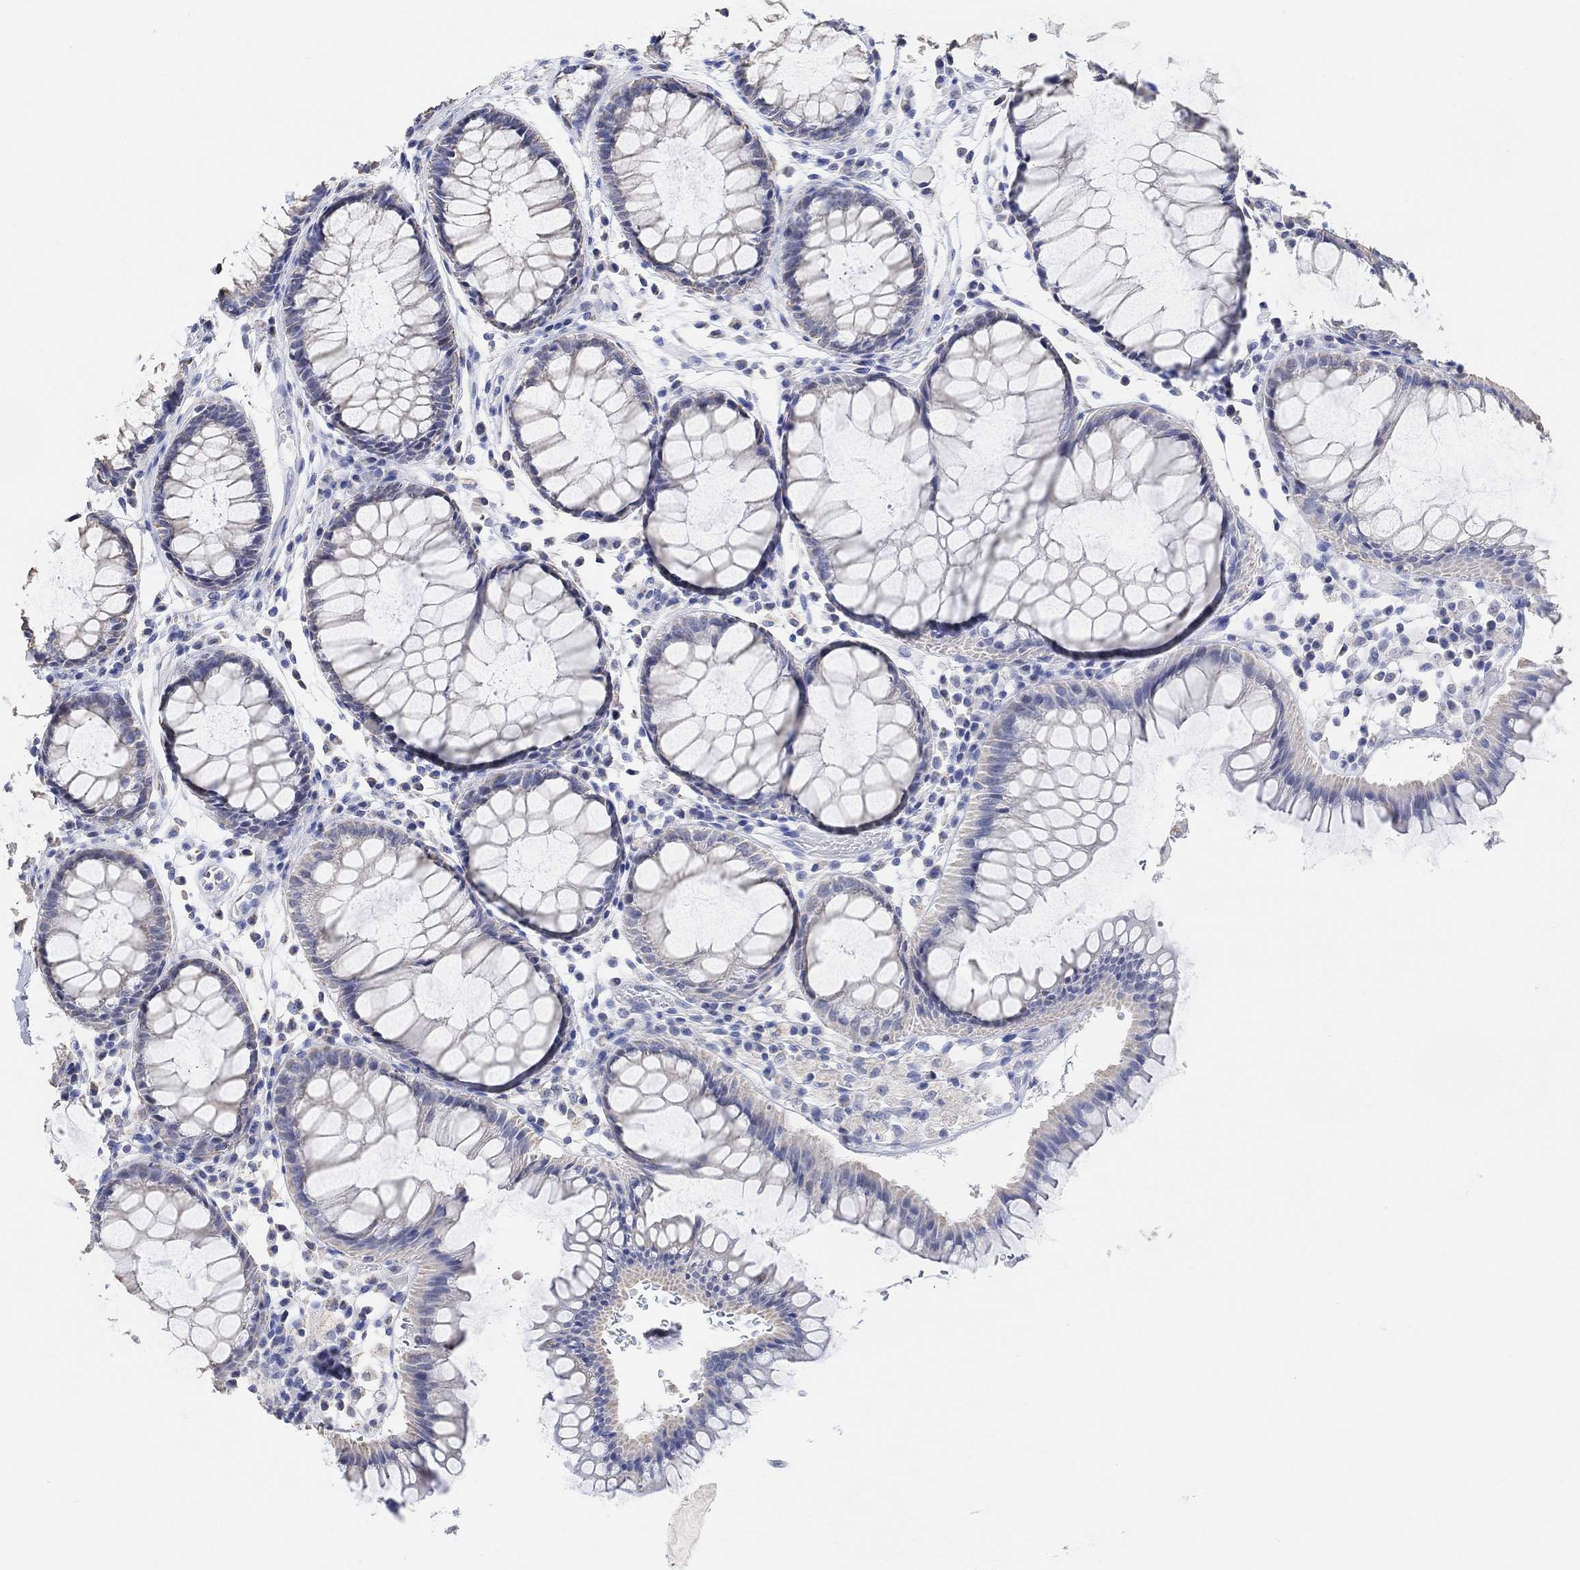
{"staining": {"intensity": "negative", "quantity": "none", "location": "none"}, "tissue": "rectum", "cell_type": "Glandular cells", "image_type": "normal", "snomed": [{"axis": "morphology", "description": "Normal tissue, NOS"}, {"axis": "topography", "description": "Rectum"}], "caption": "This micrograph is of unremarkable rectum stained with immunohistochemistry to label a protein in brown with the nuclei are counter-stained blue. There is no expression in glandular cells.", "gene": "SYT12", "patient": {"sex": "female", "age": 68}}